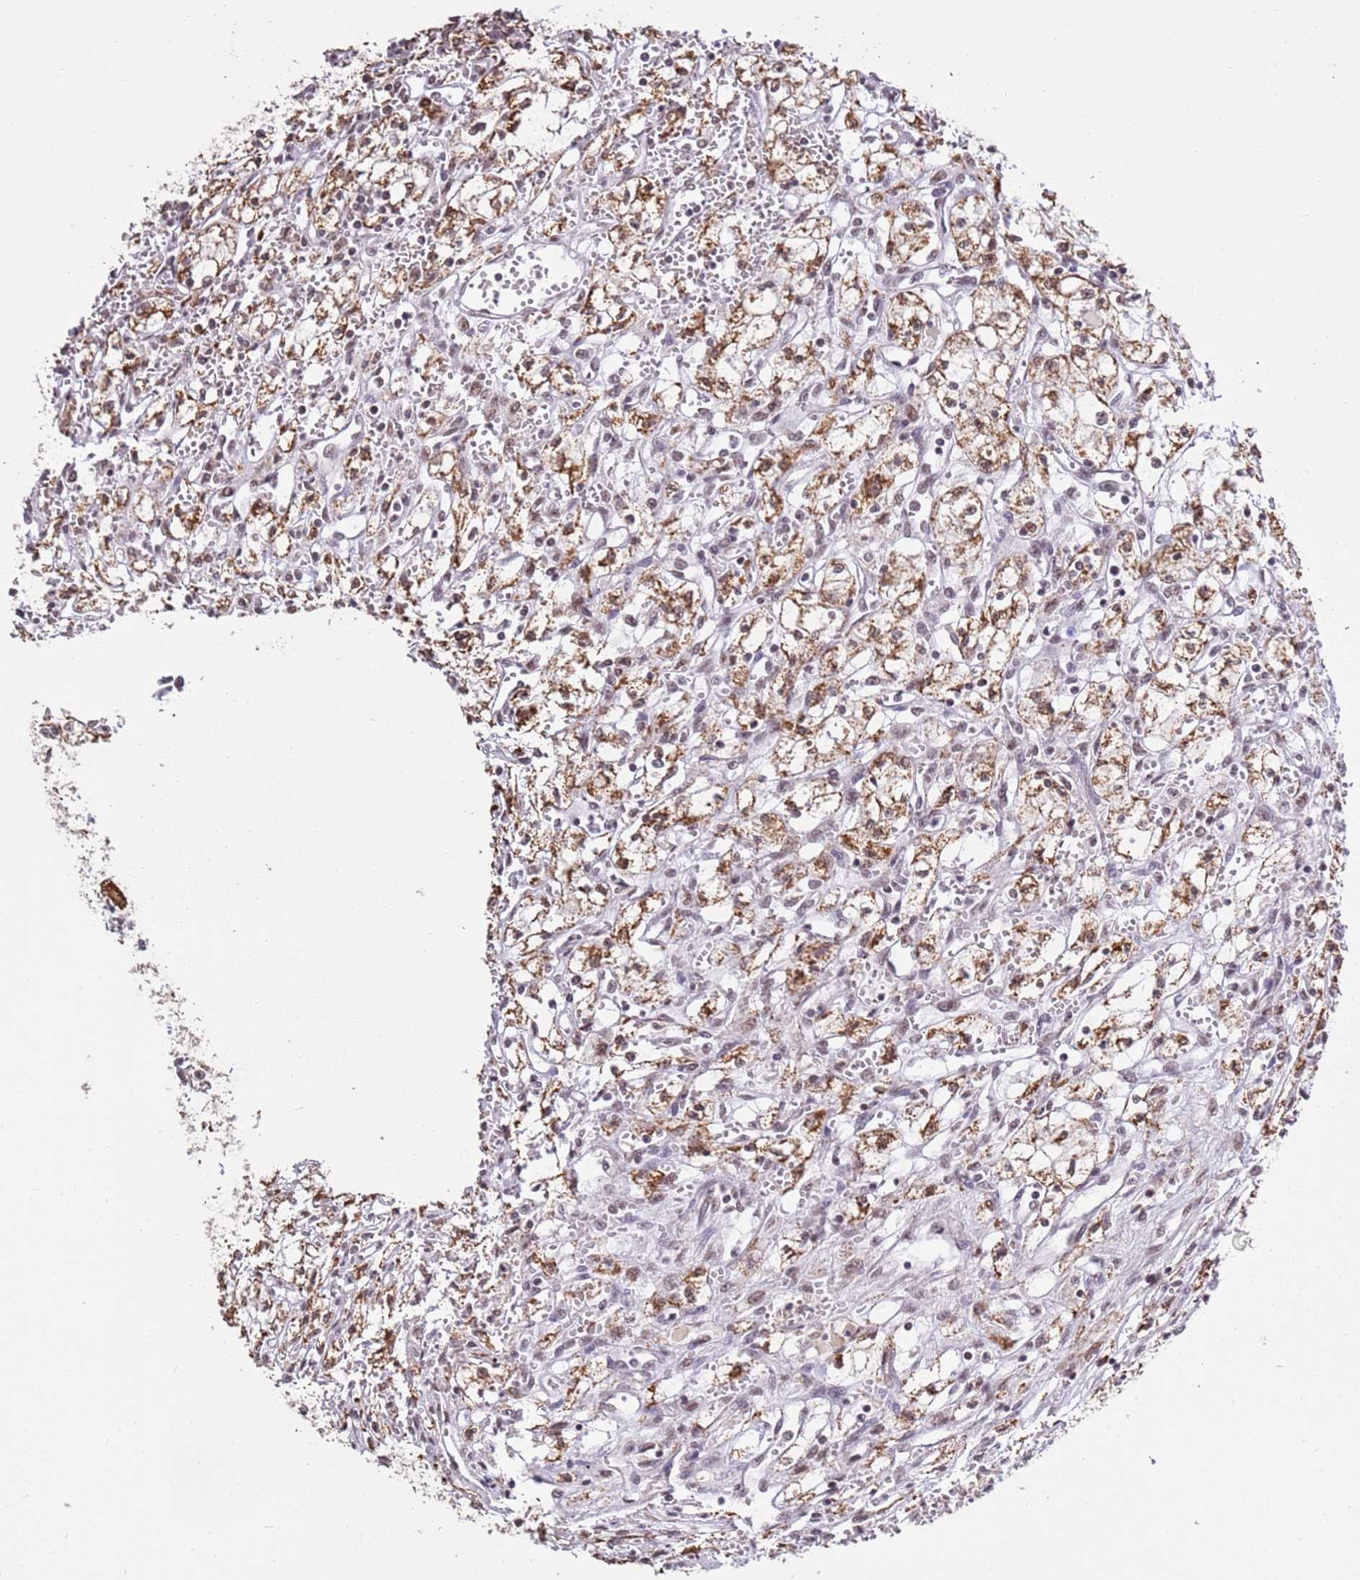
{"staining": {"intensity": "moderate", "quantity": ">75%", "location": "cytoplasmic/membranous"}, "tissue": "renal cancer", "cell_type": "Tumor cells", "image_type": "cancer", "snomed": [{"axis": "morphology", "description": "Adenocarcinoma, NOS"}, {"axis": "topography", "description": "Kidney"}], "caption": "Human renal cancer stained with a protein marker demonstrates moderate staining in tumor cells.", "gene": "AKAP8L", "patient": {"sex": "male", "age": 59}}